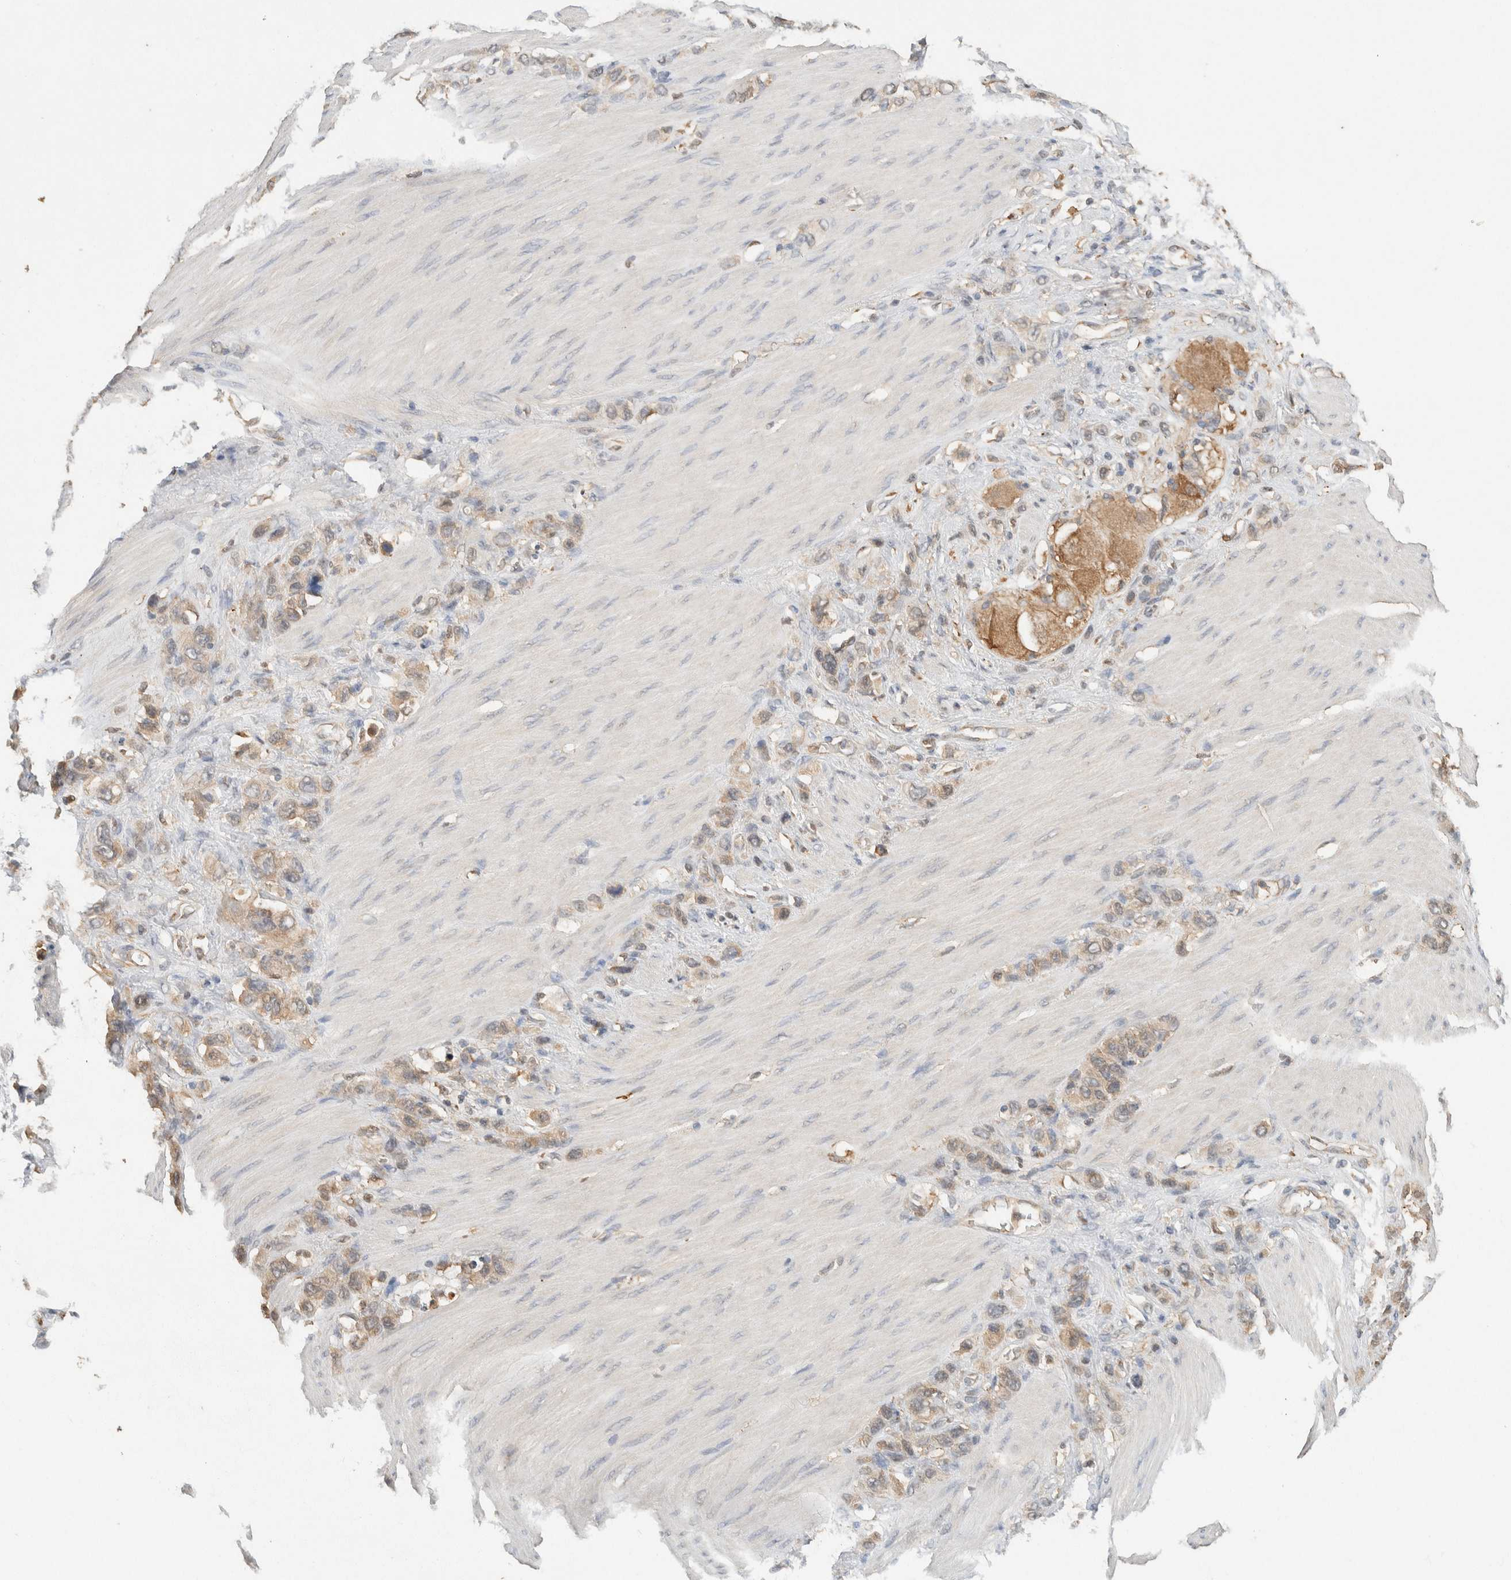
{"staining": {"intensity": "weak", "quantity": ">75%", "location": "cytoplasmic/membranous"}, "tissue": "stomach cancer", "cell_type": "Tumor cells", "image_type": "cancer", "snomed": [{"axis": "morphology", "description": "Adenocarcinoma, NOS"}, {"axis": "morphology", "description": "Adenocarcinoma, High grade"}, {"axis": "topography", "description": "Stomach, upper"}, {"axis": "topography", "description": "Stomach, lower"}], "caption": "Weak cytoplasmic/membranous expression is seen in about >75% of tumor cells in stomach adenocarcinoma.", "gene": "YWHAH", "patient": {"sex": "female", "age": 65}}